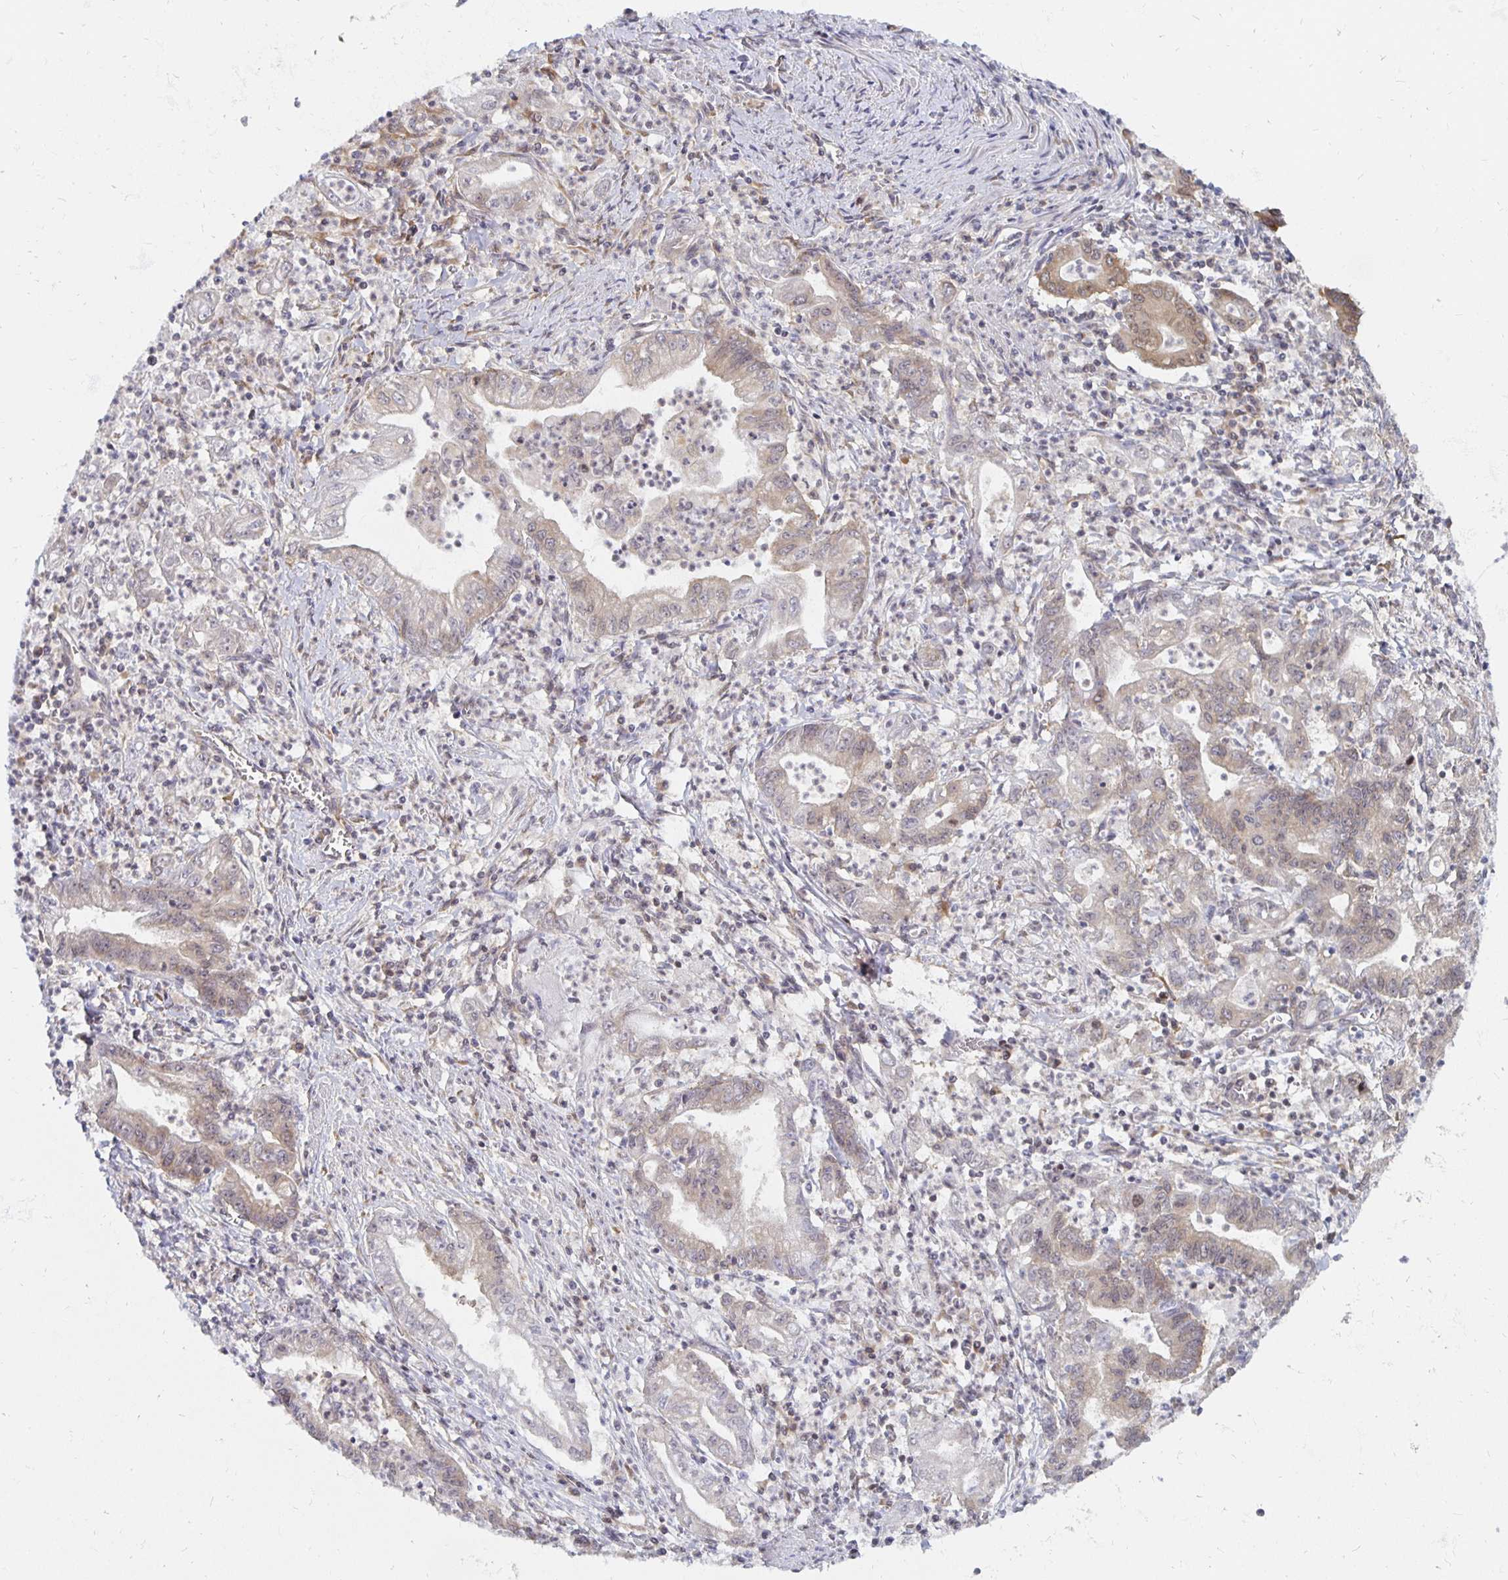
{"staining": {"intensity": "weak", "quantity": "25%-75%", "location": "cytoplasmic/membranous"}, "tissue": "stomach cancer", "cell_type": "Tumor cells", "image_type": "cancer", "snomed": [{"axis": "morphology", "description": "Adenocarcinoma, NOS"}, {"axis": "topography", "description": "Stomach, upper"}], "caption": "IHC of stomach adenocarcinoma displays low levels of weak cytoplasmic/membranous positivity in about 25%-75% of tumor cells. (DAB IHC with brightfield microscopy, high magnification).", "gene": "PDAP1", "patient": {"sex": "female", "age": 79}}